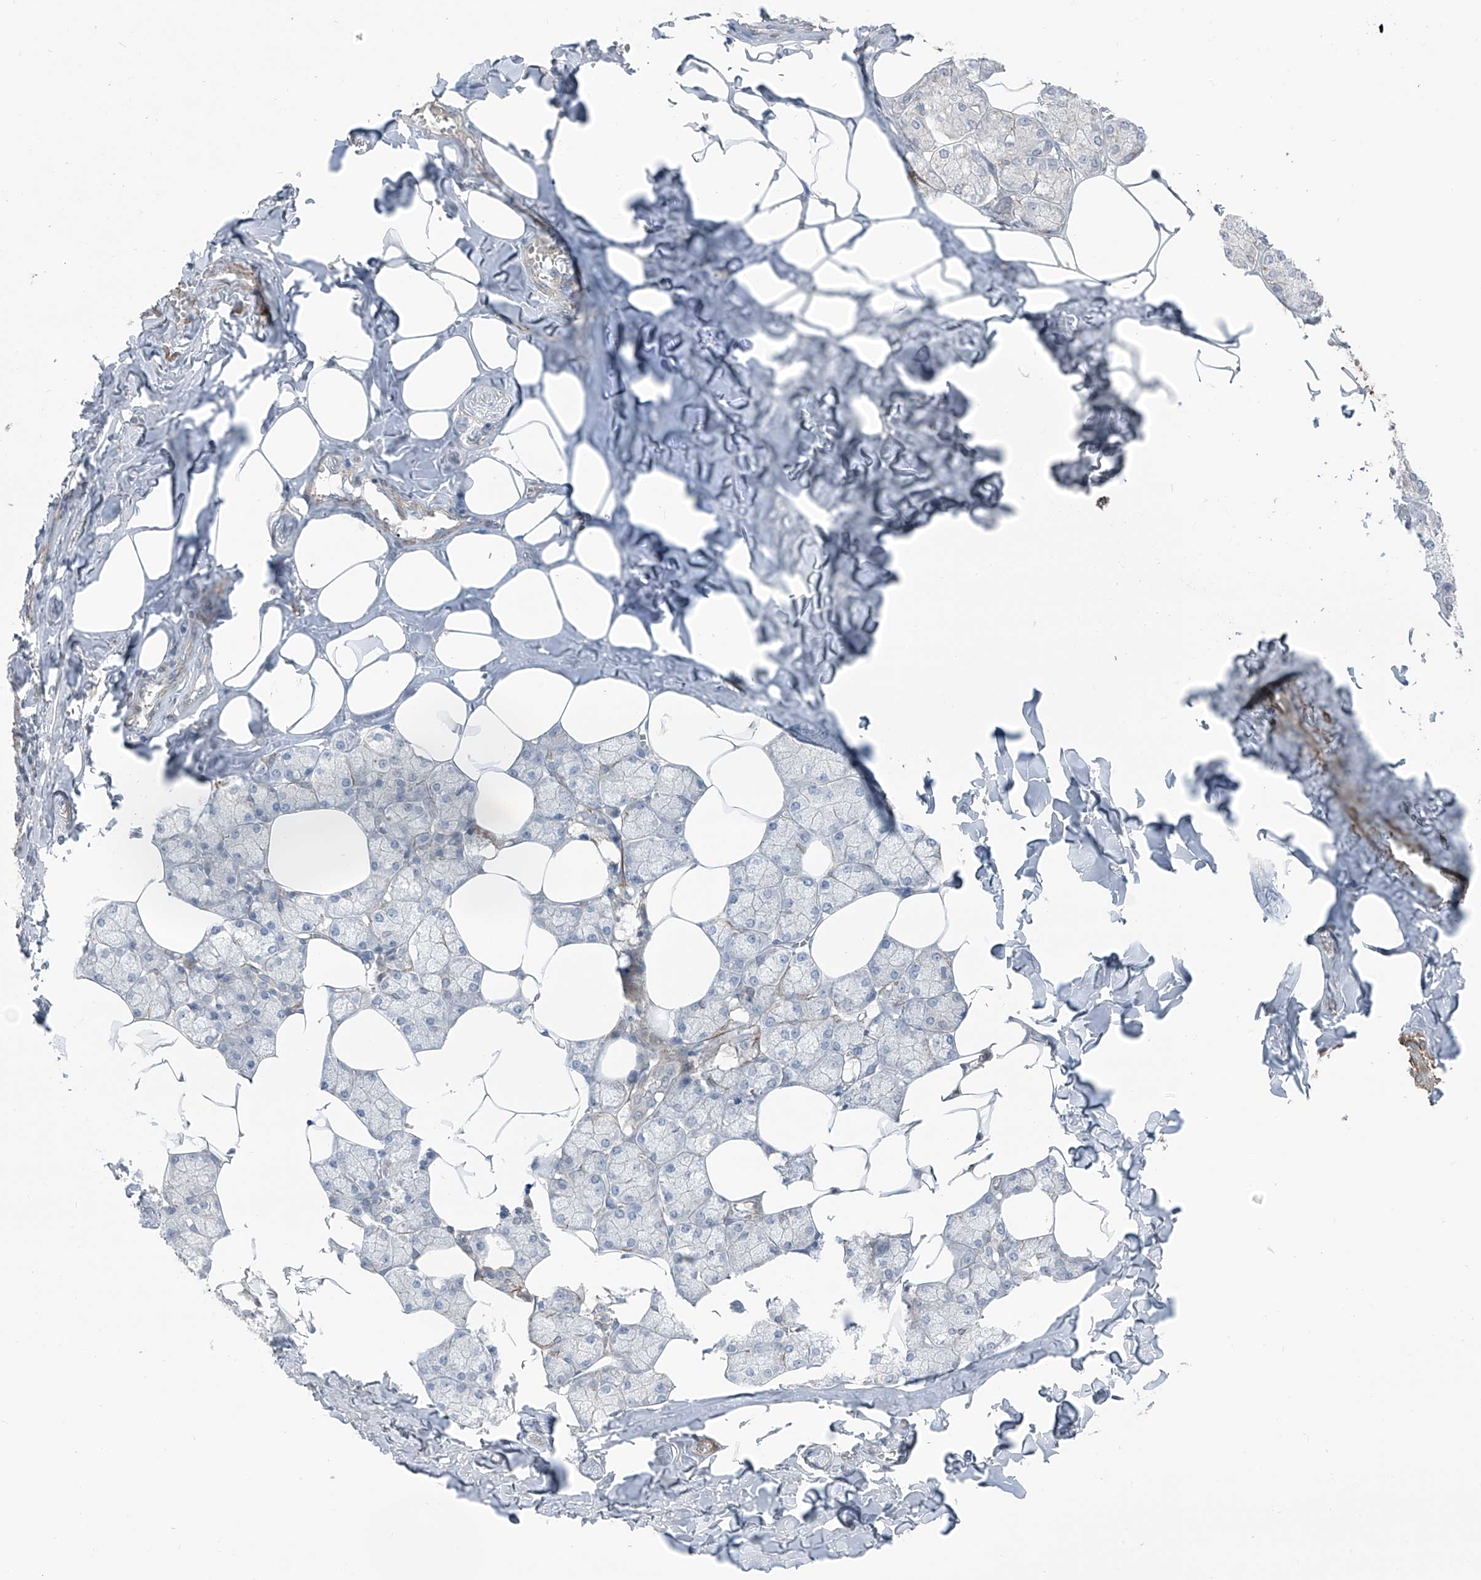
{"staining": {"intensity": "weak", "quantity": "<25%", "location": "cytoplasmic/membranous"}, "tissue": "salivary gland", "cell_type": "Glandular cells", "image_type": "normal", "snomed": [{"axis": "morphology", "description": "Normal tissue, NOS"}, {"axis": "topography", "description": "Salivary gland"}], "caption": "The photomicrograph shows no significant positivity in glandular cells of salivary gland. (Immunohistochemistry (ihc), brightfield microscopy, high magnification).", "gene": "HSPB11", "patient": {"sex": "male", "age": 62}}